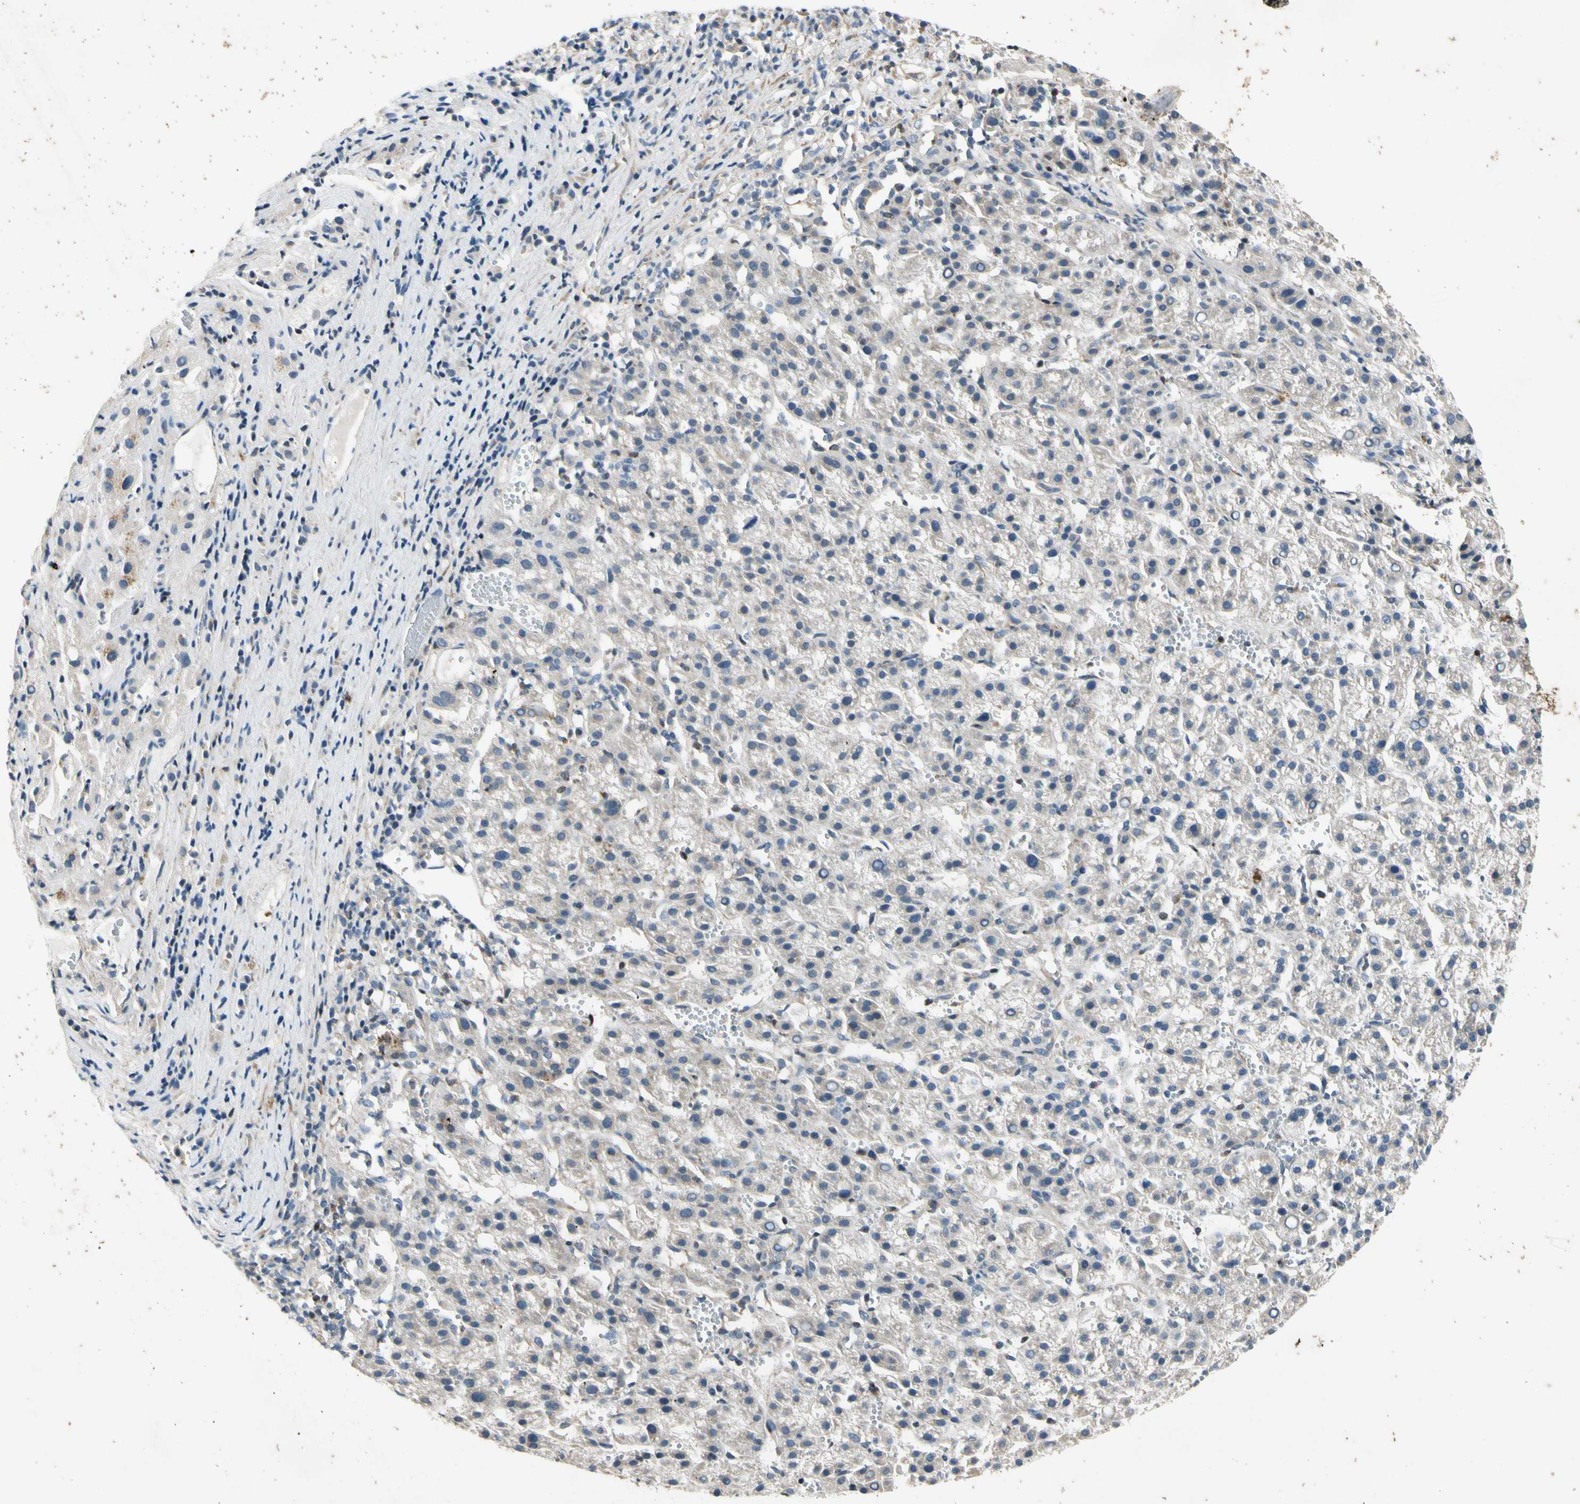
{"staining": {"intensity": "negative", "quantity": "none", "location": "none"}, "tissue": "liver cancer", "cell_type": "Tumor cells", "image_type": "cancer", "snomed": [{"axis": "morphology", "description": "Carcinoma, Hepatocellular, NOS"}, {"axis": "topography", "description": "Liver"}], "caption": "This is an immunohistochemistry micrograph of human liver hepatocellular carcinoma. There is no expression in tumor cells.", "gene": "TBX21", "patient": {"sex": "female", "age": 58}}